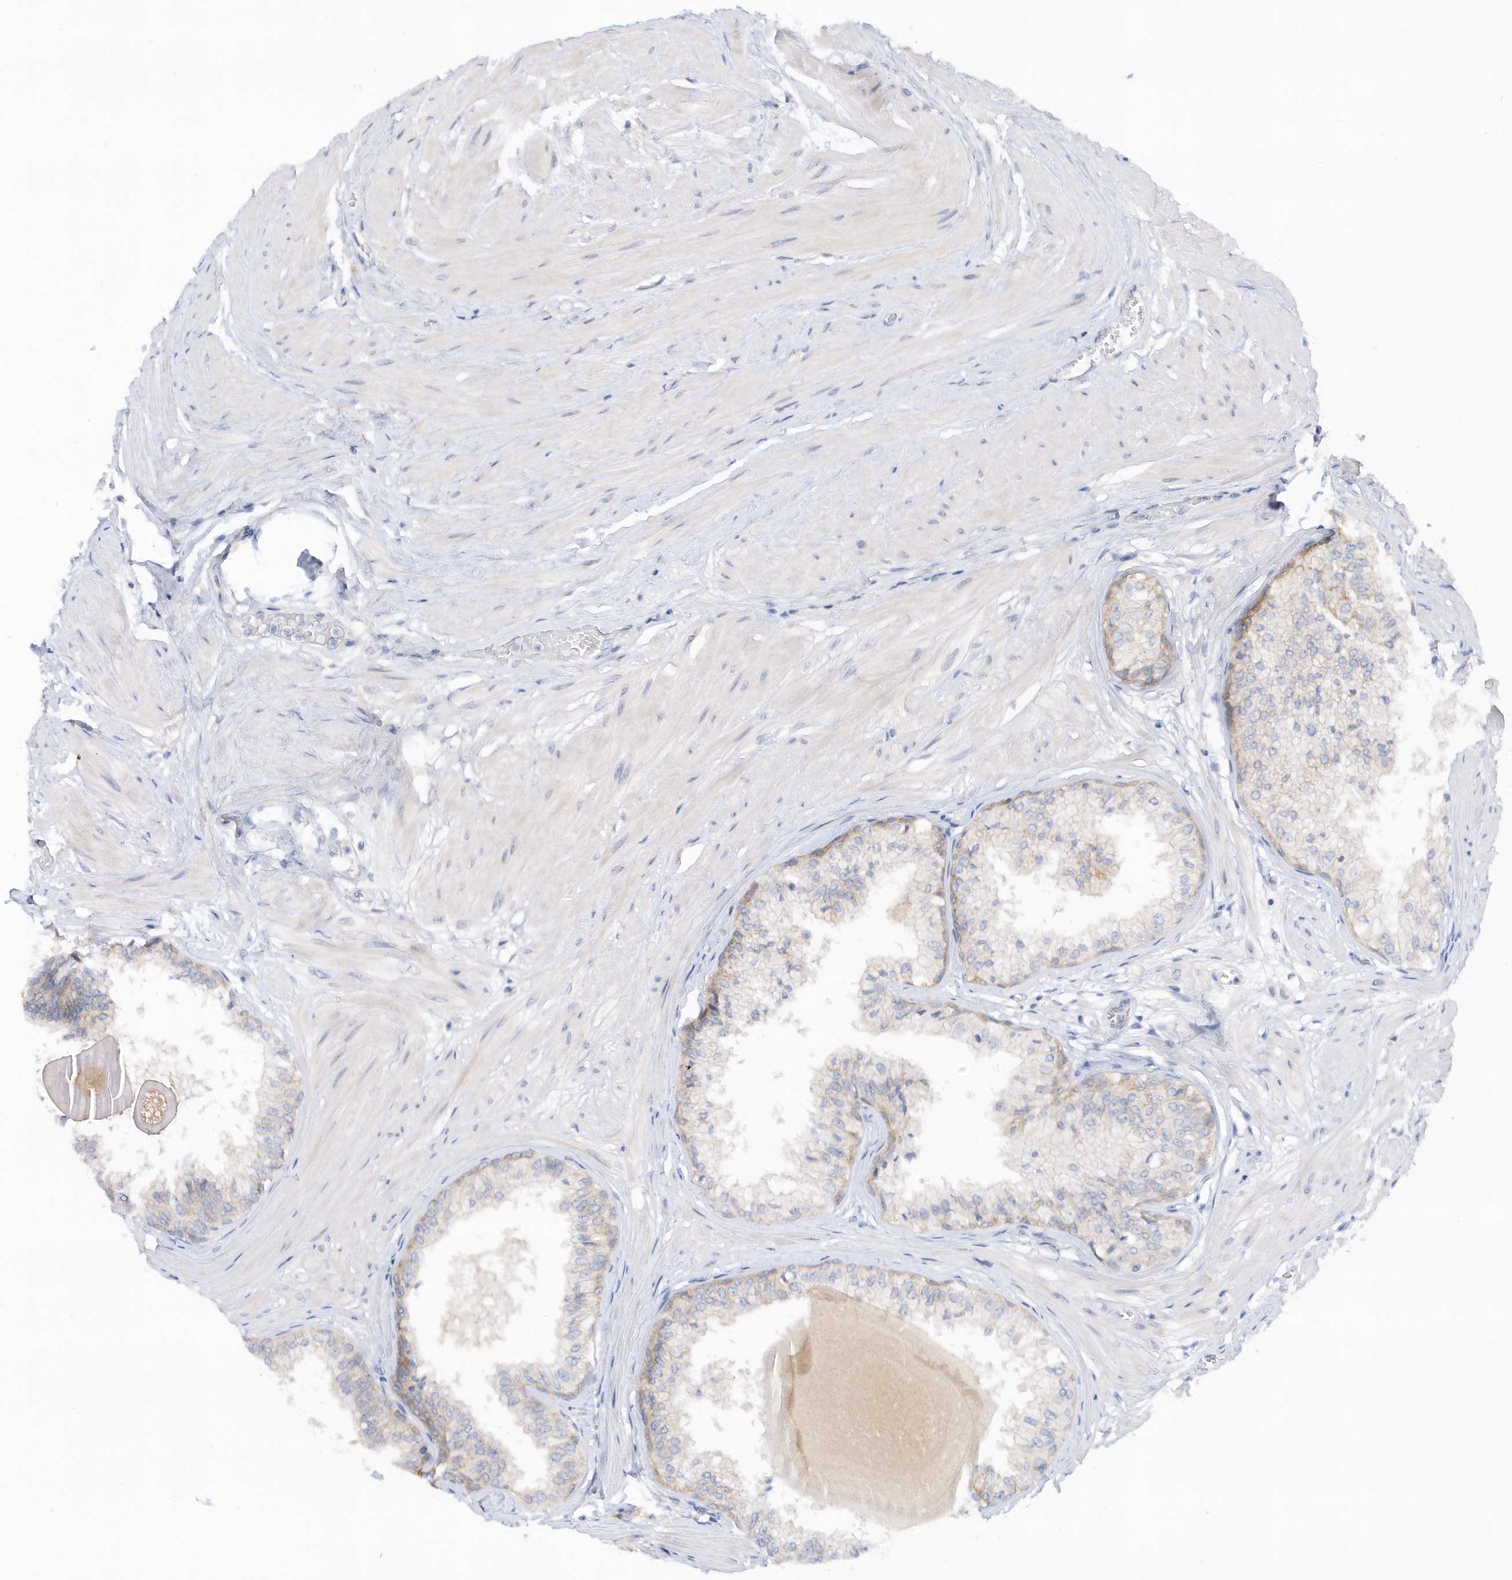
{"staining": {"intensity": "weak", "quantity": "<25%", "location": "cytoplasmic/membranous"}, "tissue": "prostate", "cell_type": "Glandular cells", "image_type": "normal", "snomed": [{"axis": "morphology", "description": "Normal tissue, NOS"}, {"axis": "topography", "description": "Prostate"}], "caption": "There is no significant expression in glandular cells of prostate. (Brightfield microscopy of DAB immunohistochemistry at high magnification).", "gene": "RPEL1", "patient": {"sex": "male", "age": 48}}